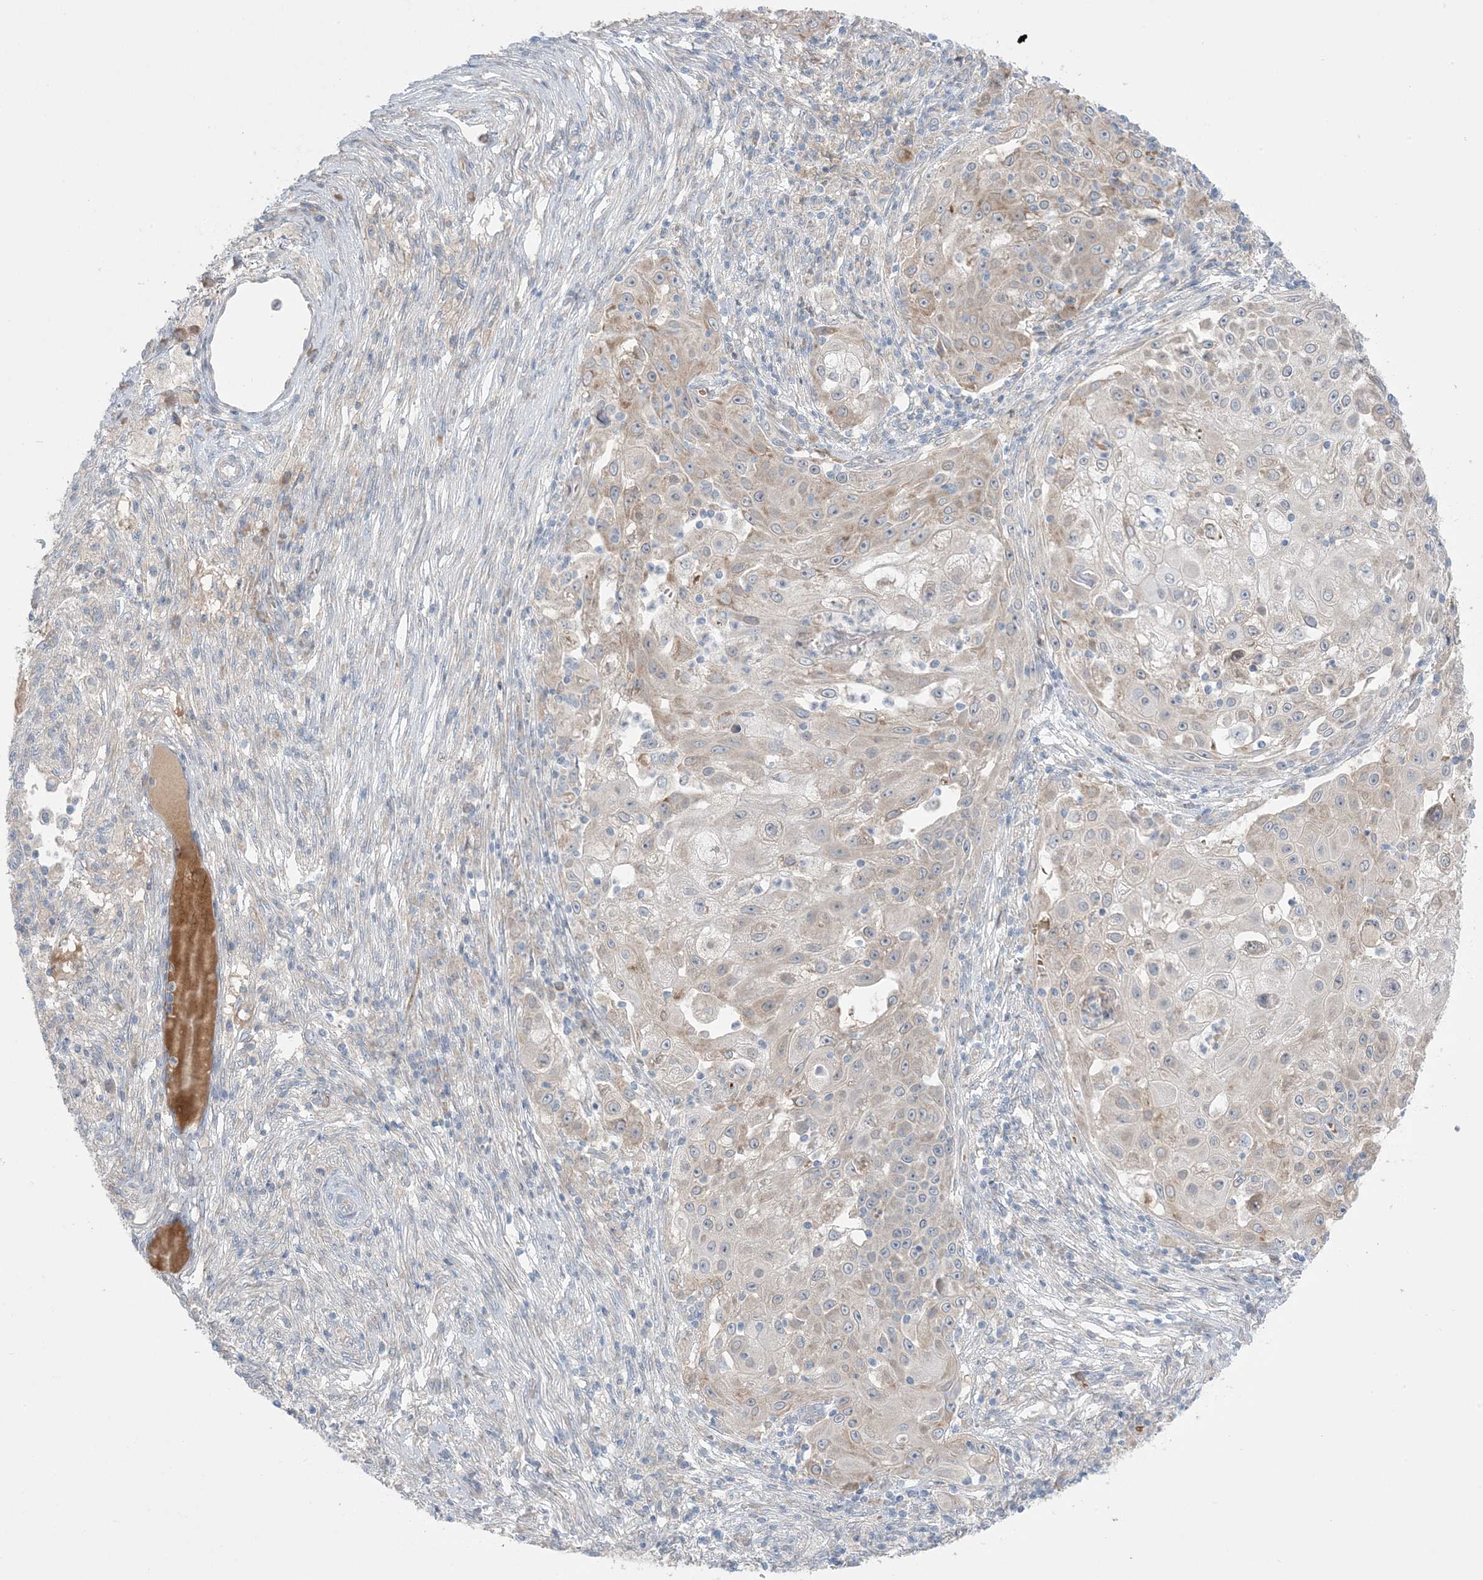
{"staining": {"intensity": "weak", "quantity": "<25%", "location": "cytoplasmic/membranous"}, "tissue": "ovarian cancer", "cell_type": "Tumor cells", "image_type": "cancer", "snomed": [{"axis": "morphology", "description": "Carcinoma, endometroid"}, {"axis": "topography", "description": "Ovary"}], "caption": "Immunohistochemistry histopathology image of neoplastic tissue: human endometroid carcinoma (ovarian) stained with DAB demonstrates no significant protein staining in tumor cells.", "gene": "MMGT1", "patient": {"sex": "female", "age": 42}}